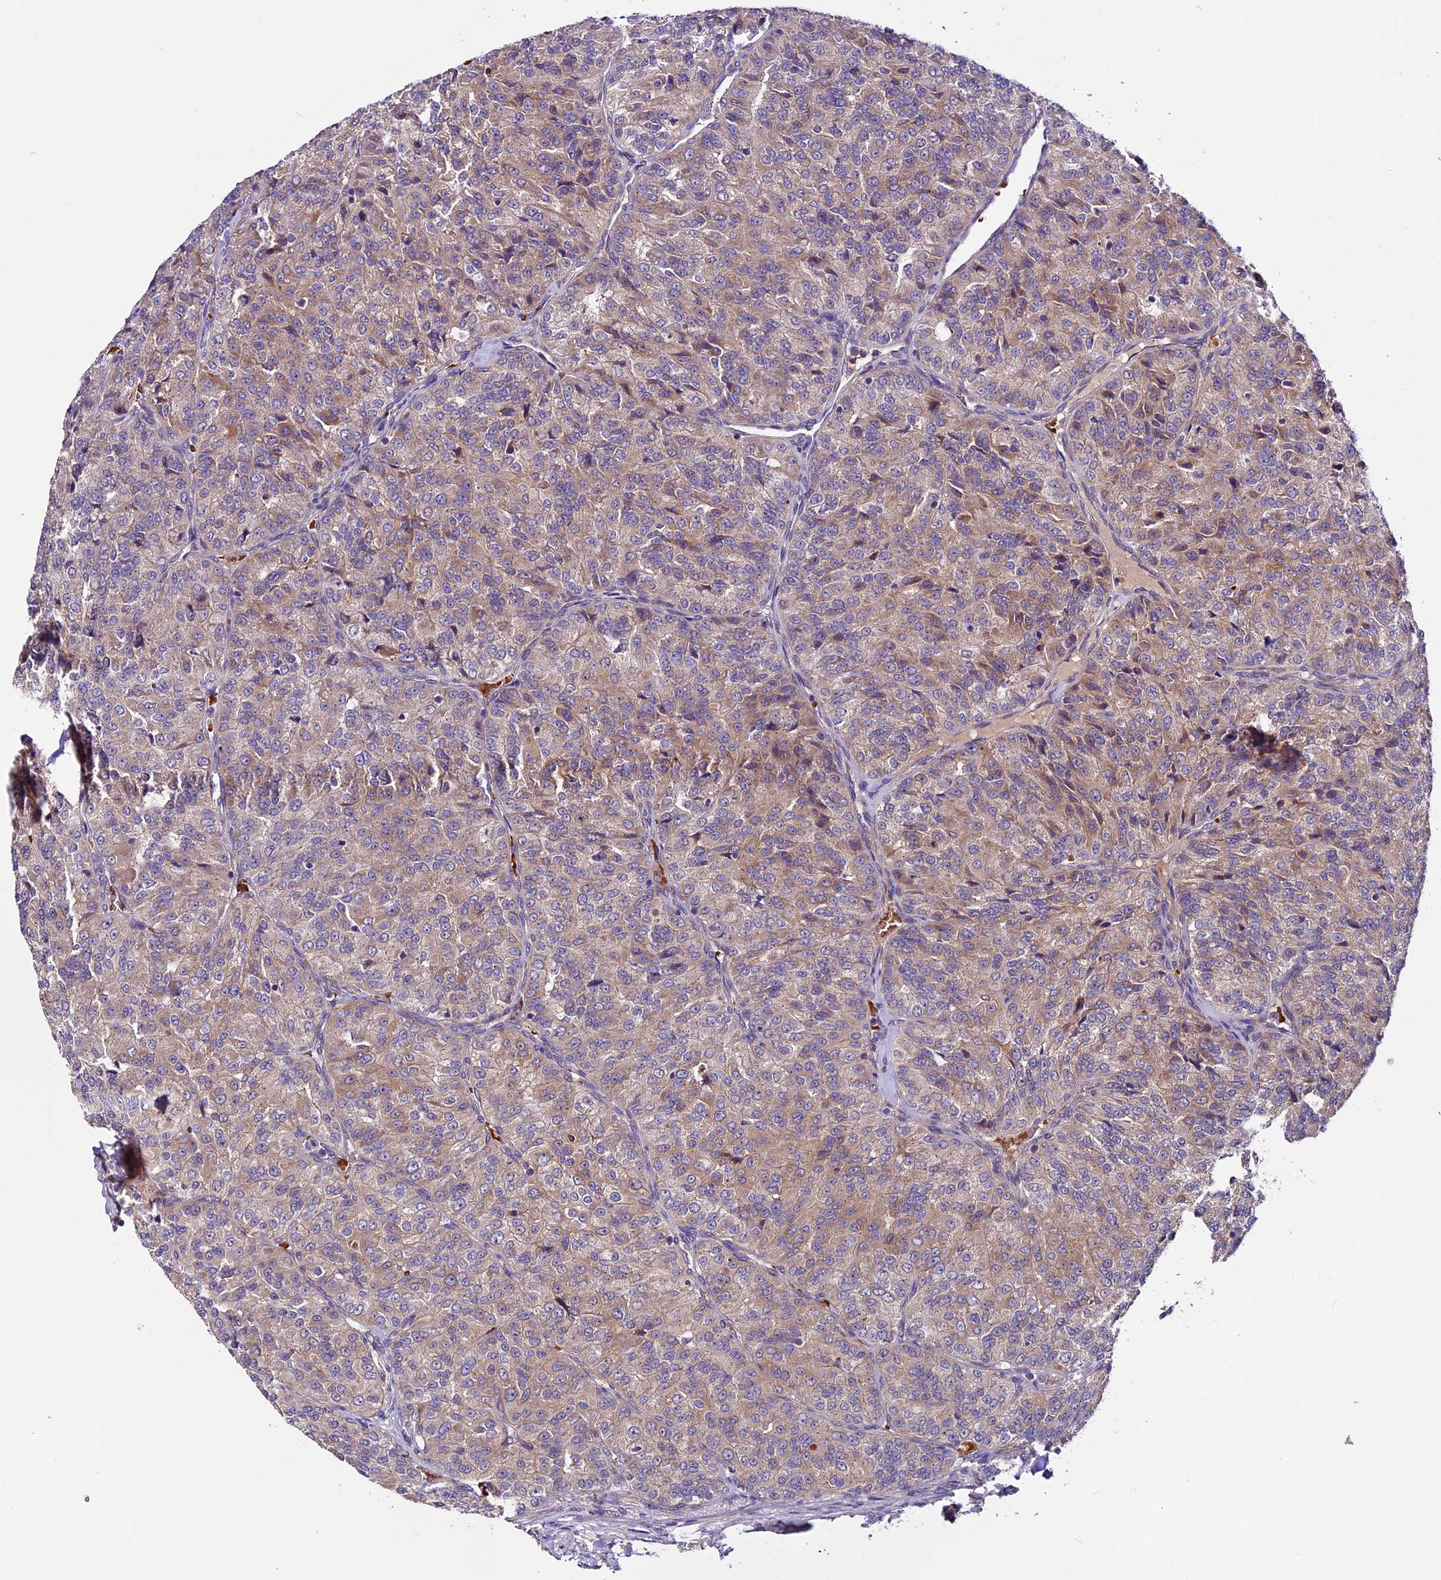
{"staining": {"intensity": "moderate", "quantity": "25%-75%", "location": "cytoplasmic/membranous"}, "tissue": "renal cancer", "cell_type": "Tumor cells", "image_type": "cancer", "snomed": [{"axis": "morphology", "description": "Adenocarcinoma, NOS"}, {"axis": "topography", "description": "Kidney"}], "caption": "A histopathology image of renal cancer (adenocarcinoma) stained for a protein demonstrates moderate cytoplasmic/membranous brown staining in tumor cells.", "gene": "RINL", "patient": {"sex": "female", "age": 63}}